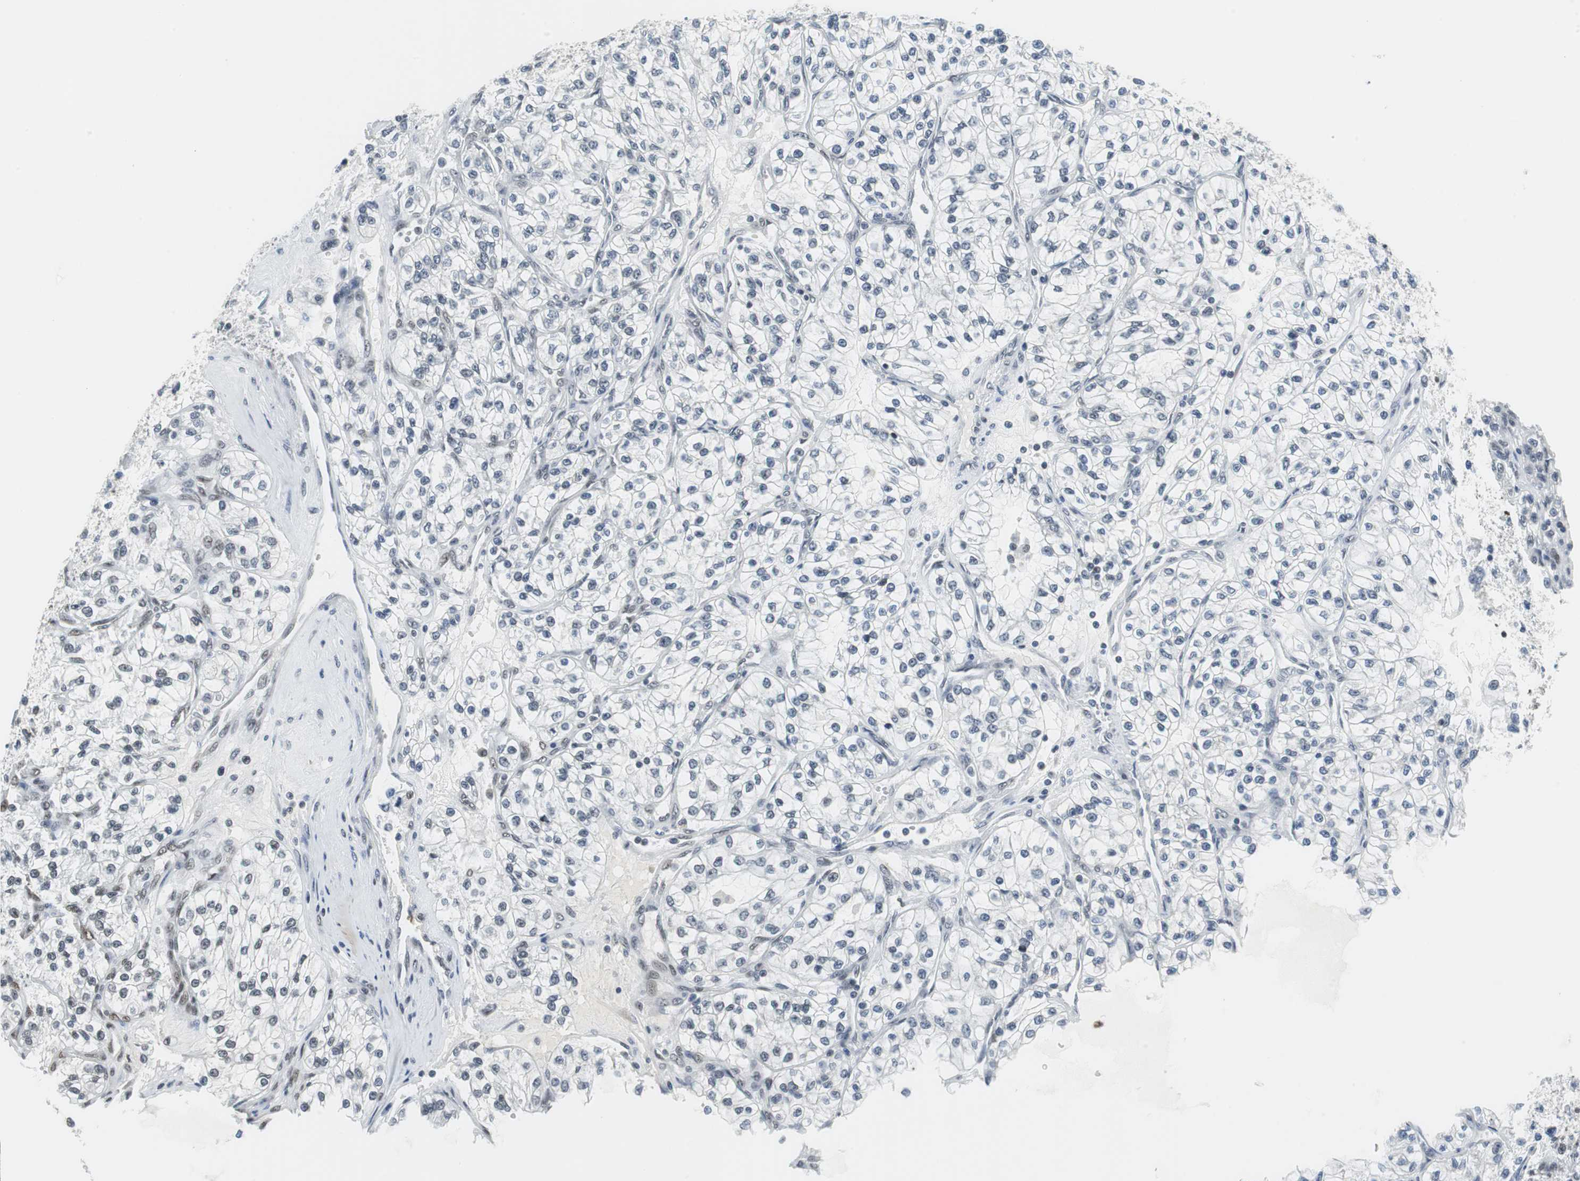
{"staining": {"intensity": "negative", "quantity": "none", "location": "none"}, "tissue": "renal cancer", "cell_type": "Tumor cells", "image_type": "cancer", "snomed": [{"axis": "morphology", "description": "Adenocarcinoma, NOS"}, {"axis": "topography", "description": "Kidney"}], "caption": "An IHC histopathology image of renal adenocarcinoma is shown. There is no staining in tumor cells of renal adenocarcinoma.", "gene": "PRKDC", "patient": {"sex": "female", "age": 57}}